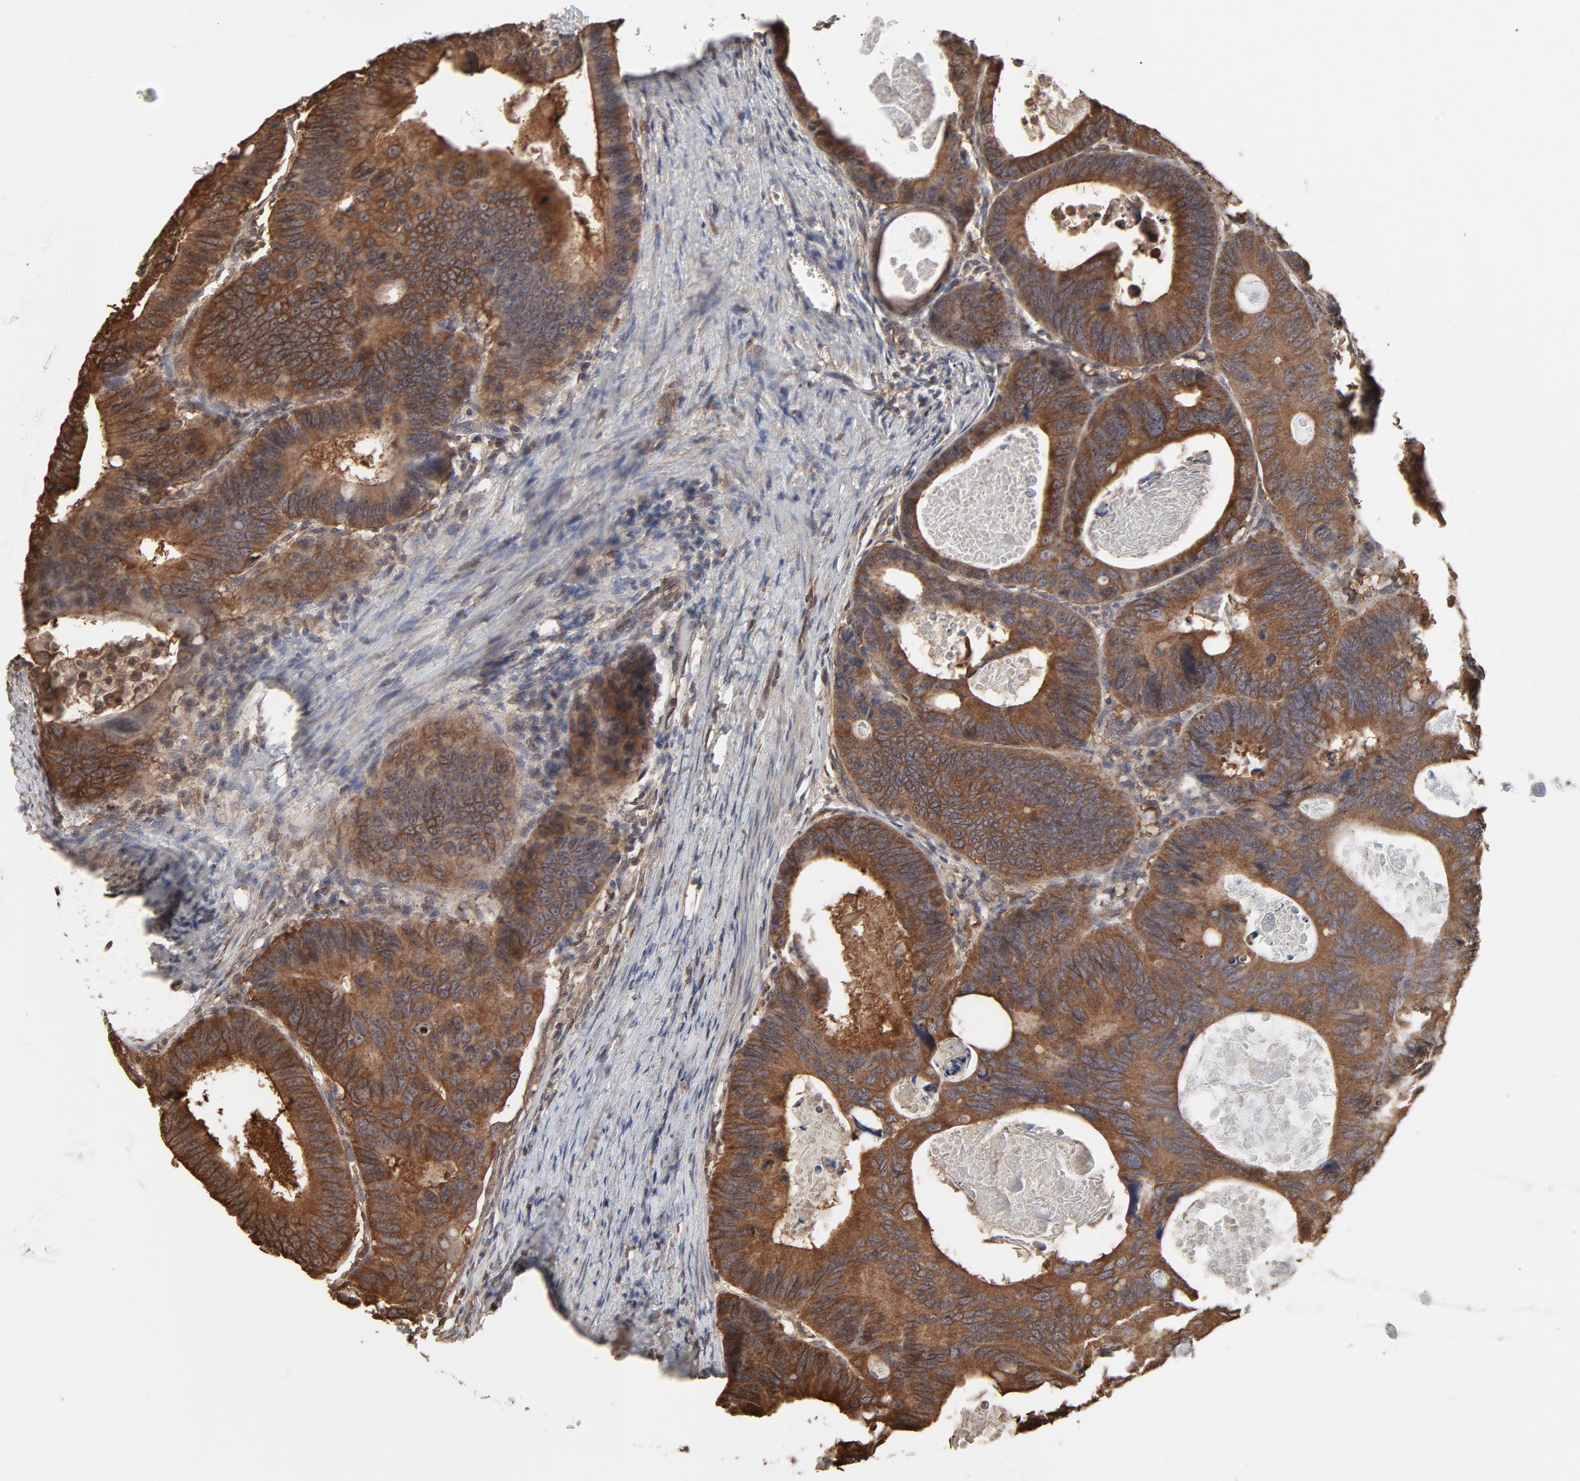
{"staining": {"intensity": "moderate", "quantity": ">75%", "location": "cytoplasmic/membranous"}, "tissue": "colorectal cancer", "cell_type": "Tumor cells", "image_type": "cancer", "snomed": [{"axis": "morphology", "description": "Adenocarcinoma, NOS"}, {"axis": "topography", "description": "Colon"}], "caption": "Immunohistochemical staining of human colorectal cancer displays medium levels of moderate cytoplasmic/membranous expression in about >75% of tumor cells.", "gene": "PPP2CA", "patient": {"sex": "female", "age": 55}}